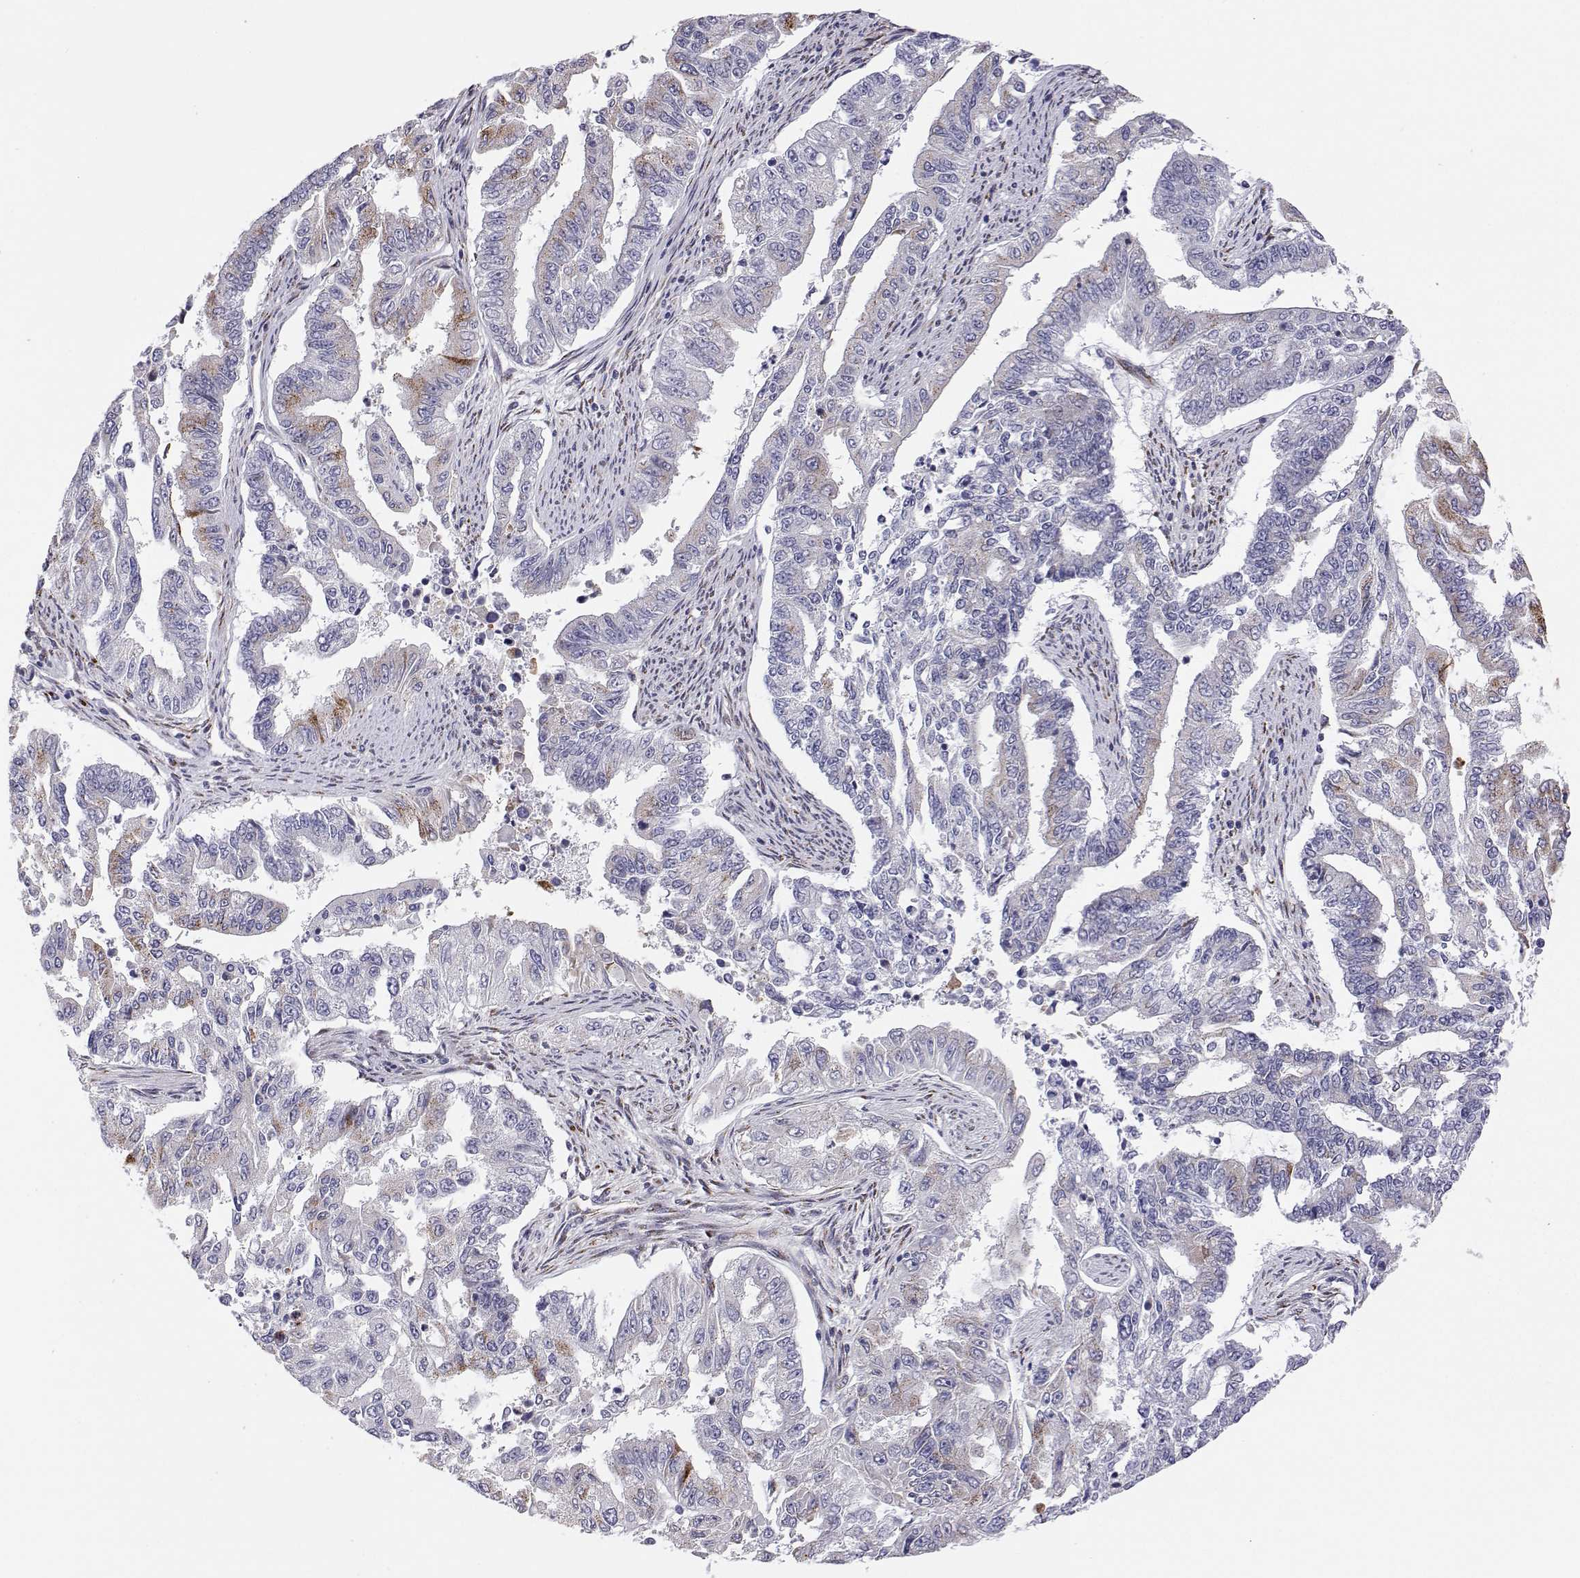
{"staining": {"intensity": "moderate", "quantity": "<25%", "location": "cytoplasmic/membranous"}, "tissue": "endometrial cancer", "cell_type": "Tumor cells", "image_type": "cancer", "snomed": [{"axis": "morphology", "description": "Adenocarcinoma, NOS"}, {"axis": "topography", "description": "Uterus"}], "caption": "This is an image of IHC staining of endometrial cancer, which shows moderate staining in the cytoplasmic/membranous of tumor cells.", "gene": "STARD13", "patient": {"sex": "female", "age": 59}}